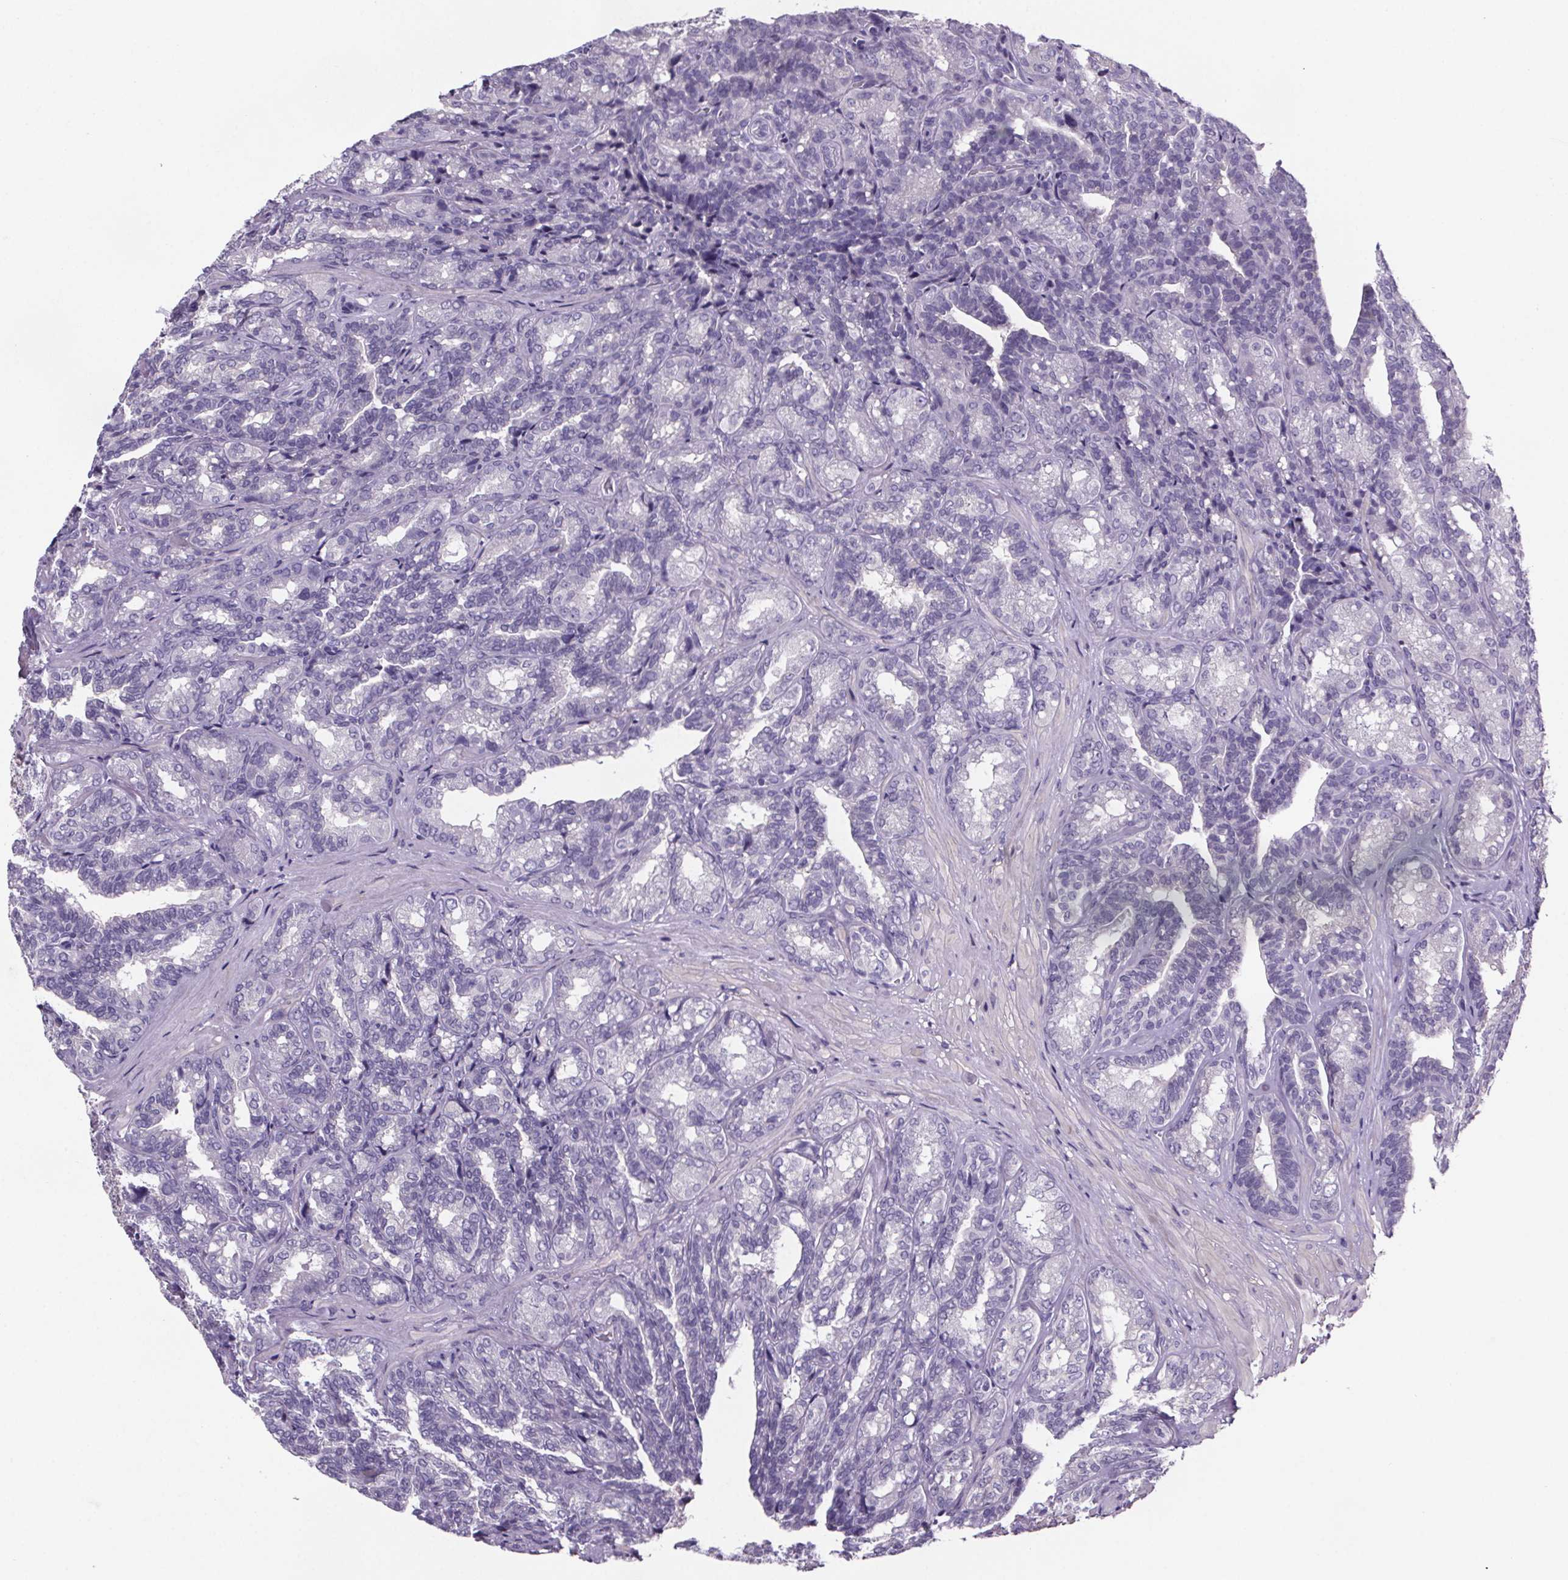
{"staining": {"intensity": "negative", "quantity": "none", "location": "none"}, "tissue": "seminal vesicle", "cell_type": "Glandular cells", "image_type": "normal", "snomed": [{"axis": "morphology", "description": "Normal tissue, NOS"}, {"axis": "topography", "description": "Seminal veicle"}], "caption": "This is an IHC micrograph of unremarkable human seminal vesicle. There is no expression in glandular cells.", "gene": "CUBN", "patient": {"sex": "male", "age": 68}}